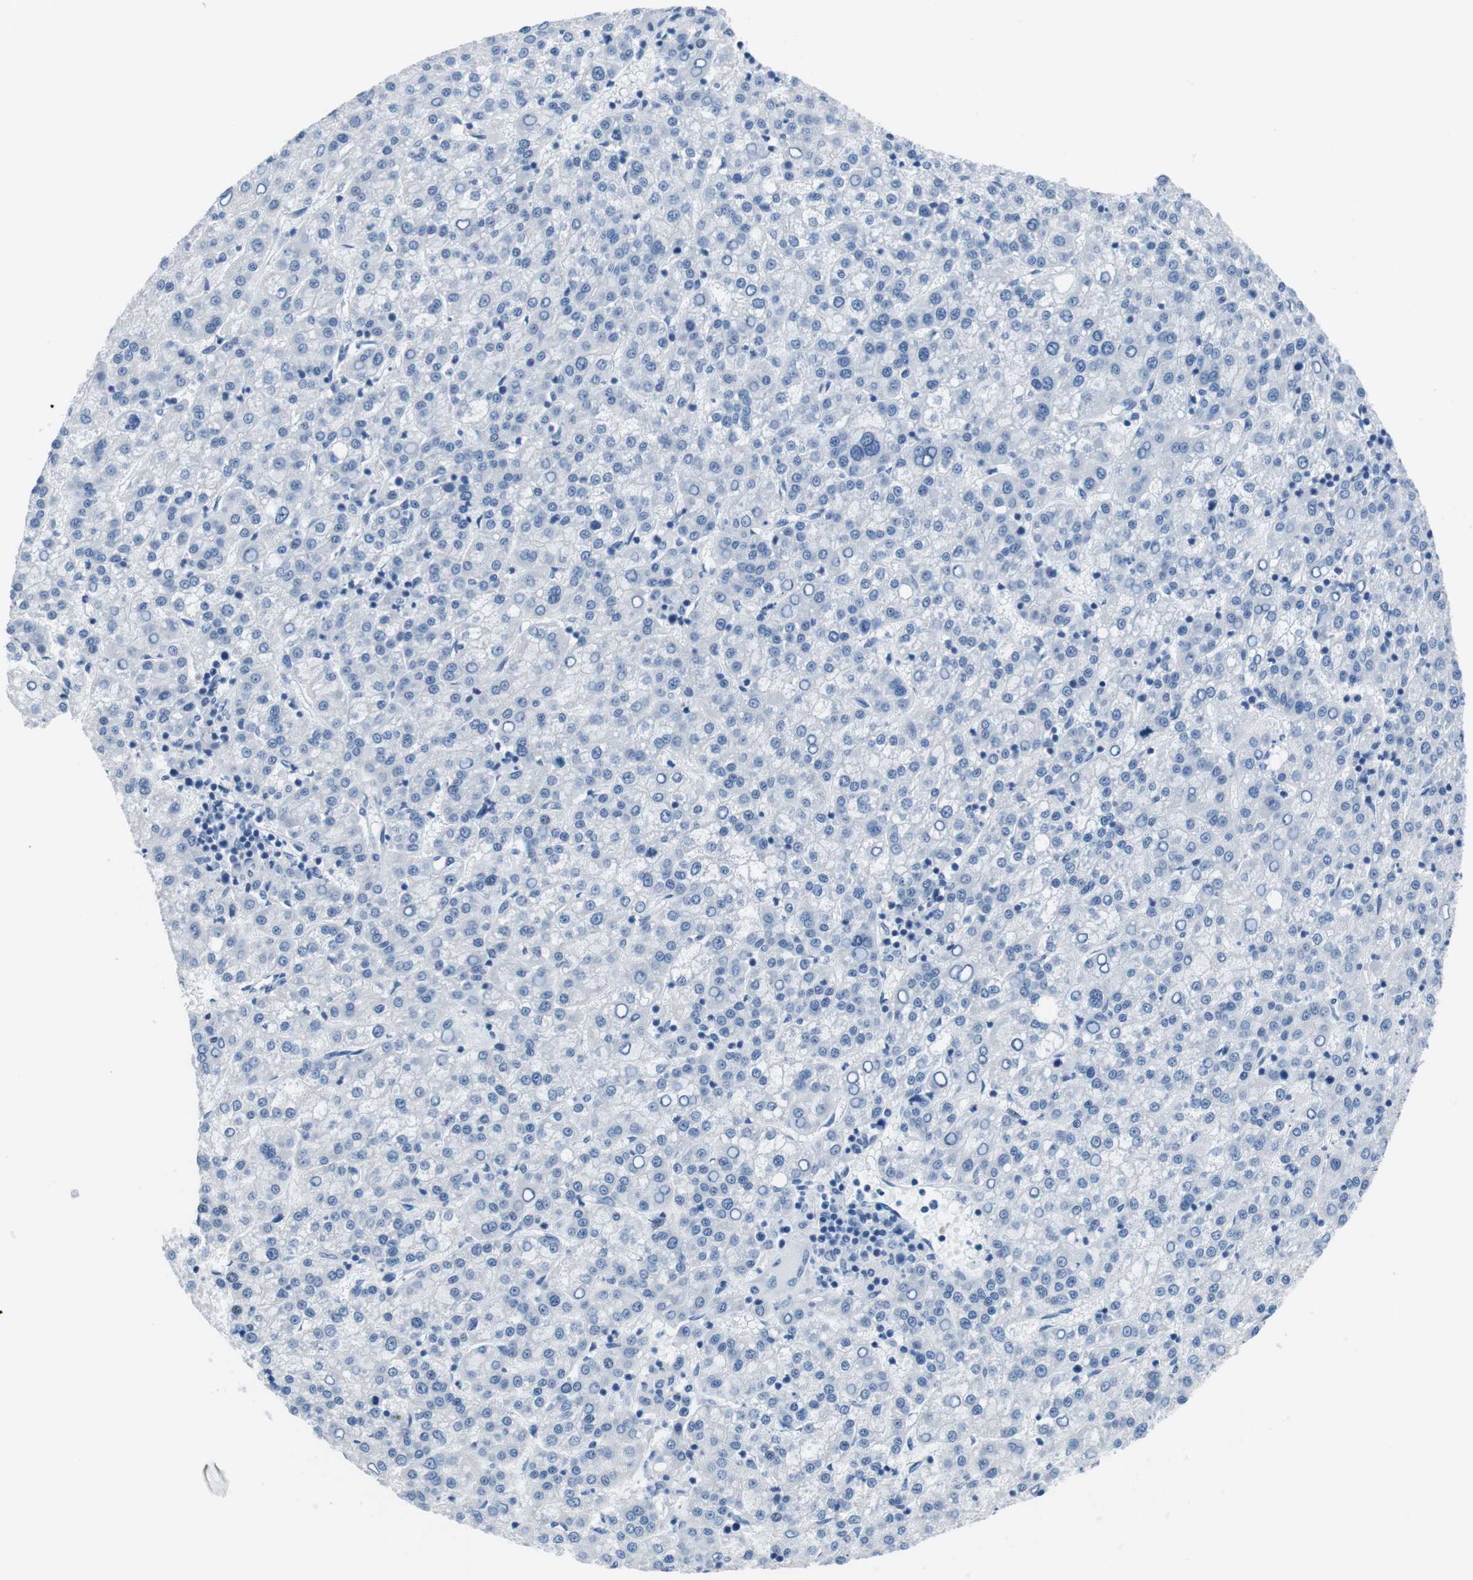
{"staining": {"intensity": "negative", "quantity": "none", "location": "none"}, "tissue": "liver cancer", "cell_type": "Tumor cells", "image_type": "cancer", "snomed": [{"axis": "morphology", "description": "Carcinoma, Hepatocellular, NOS"}, {"axis": "topography", "description": "Liver"}], "caption": "Hepatocellular carcinoma (liver) was stained to show a protein in brown. There is no significant positivity in tumor cells. Nuclei are stained in blue.", "gene": "MUC2", "patient": {"sex": "female", "age": 58}}